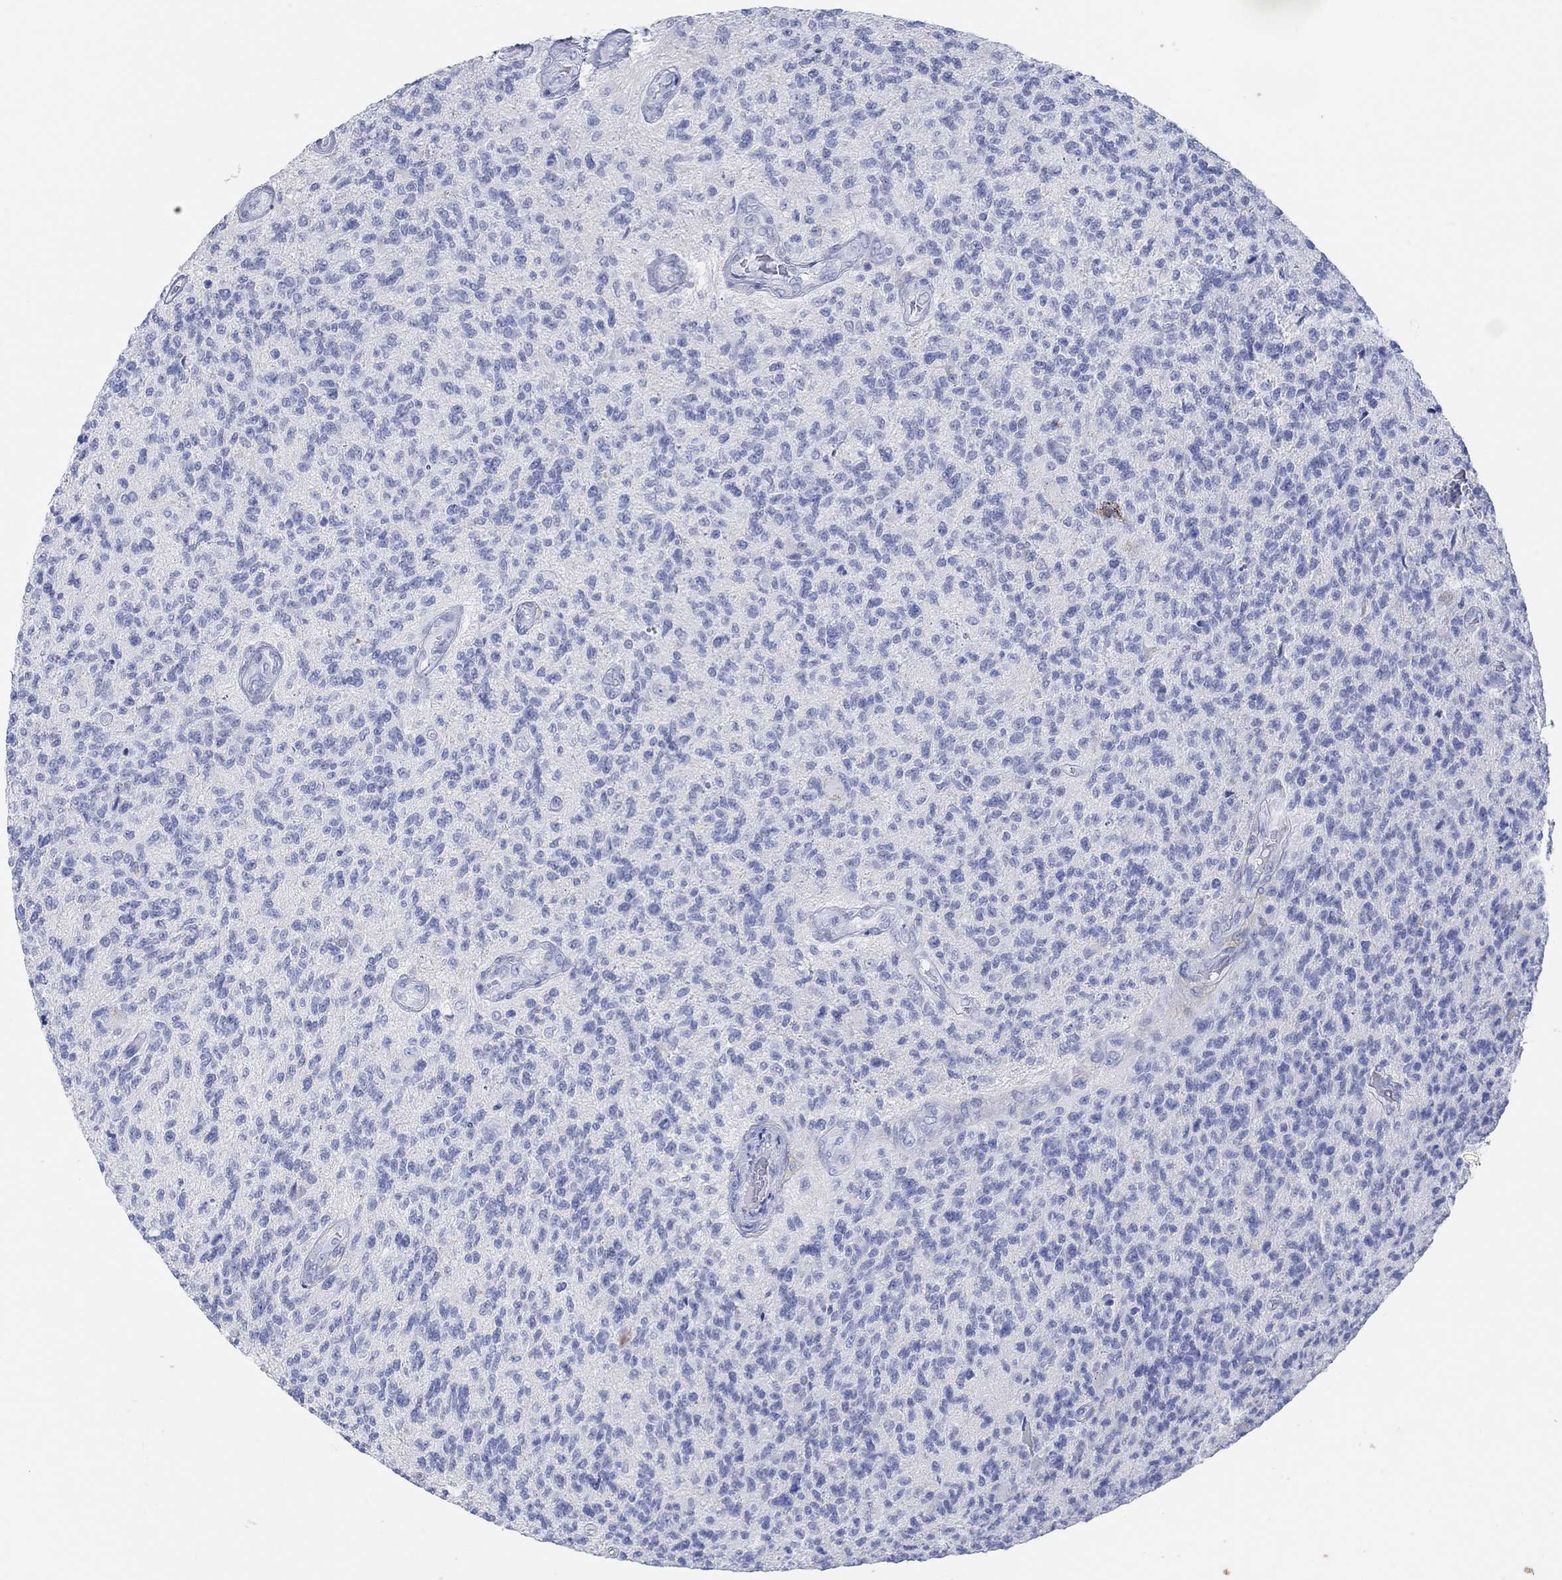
{"staining": {"intensity": "negative", "quantity": "none", "location": "none"}, "tissue": "glioma", "cell_type": "Tumor cells", "image_type": "cancer", "snomed": [{"axis": "morphology", "description": "Glioma, malignant, High grade"}, {"axis": "topography", "description": "Brain"}], "caption": "Tumor cells are negative for brown protein staining in glioma. (Brightfield microscopy of DAB immunohistochemistry at high magnification).", "gene": "AK8", "patient": {"sex": "male", "age": 56}}